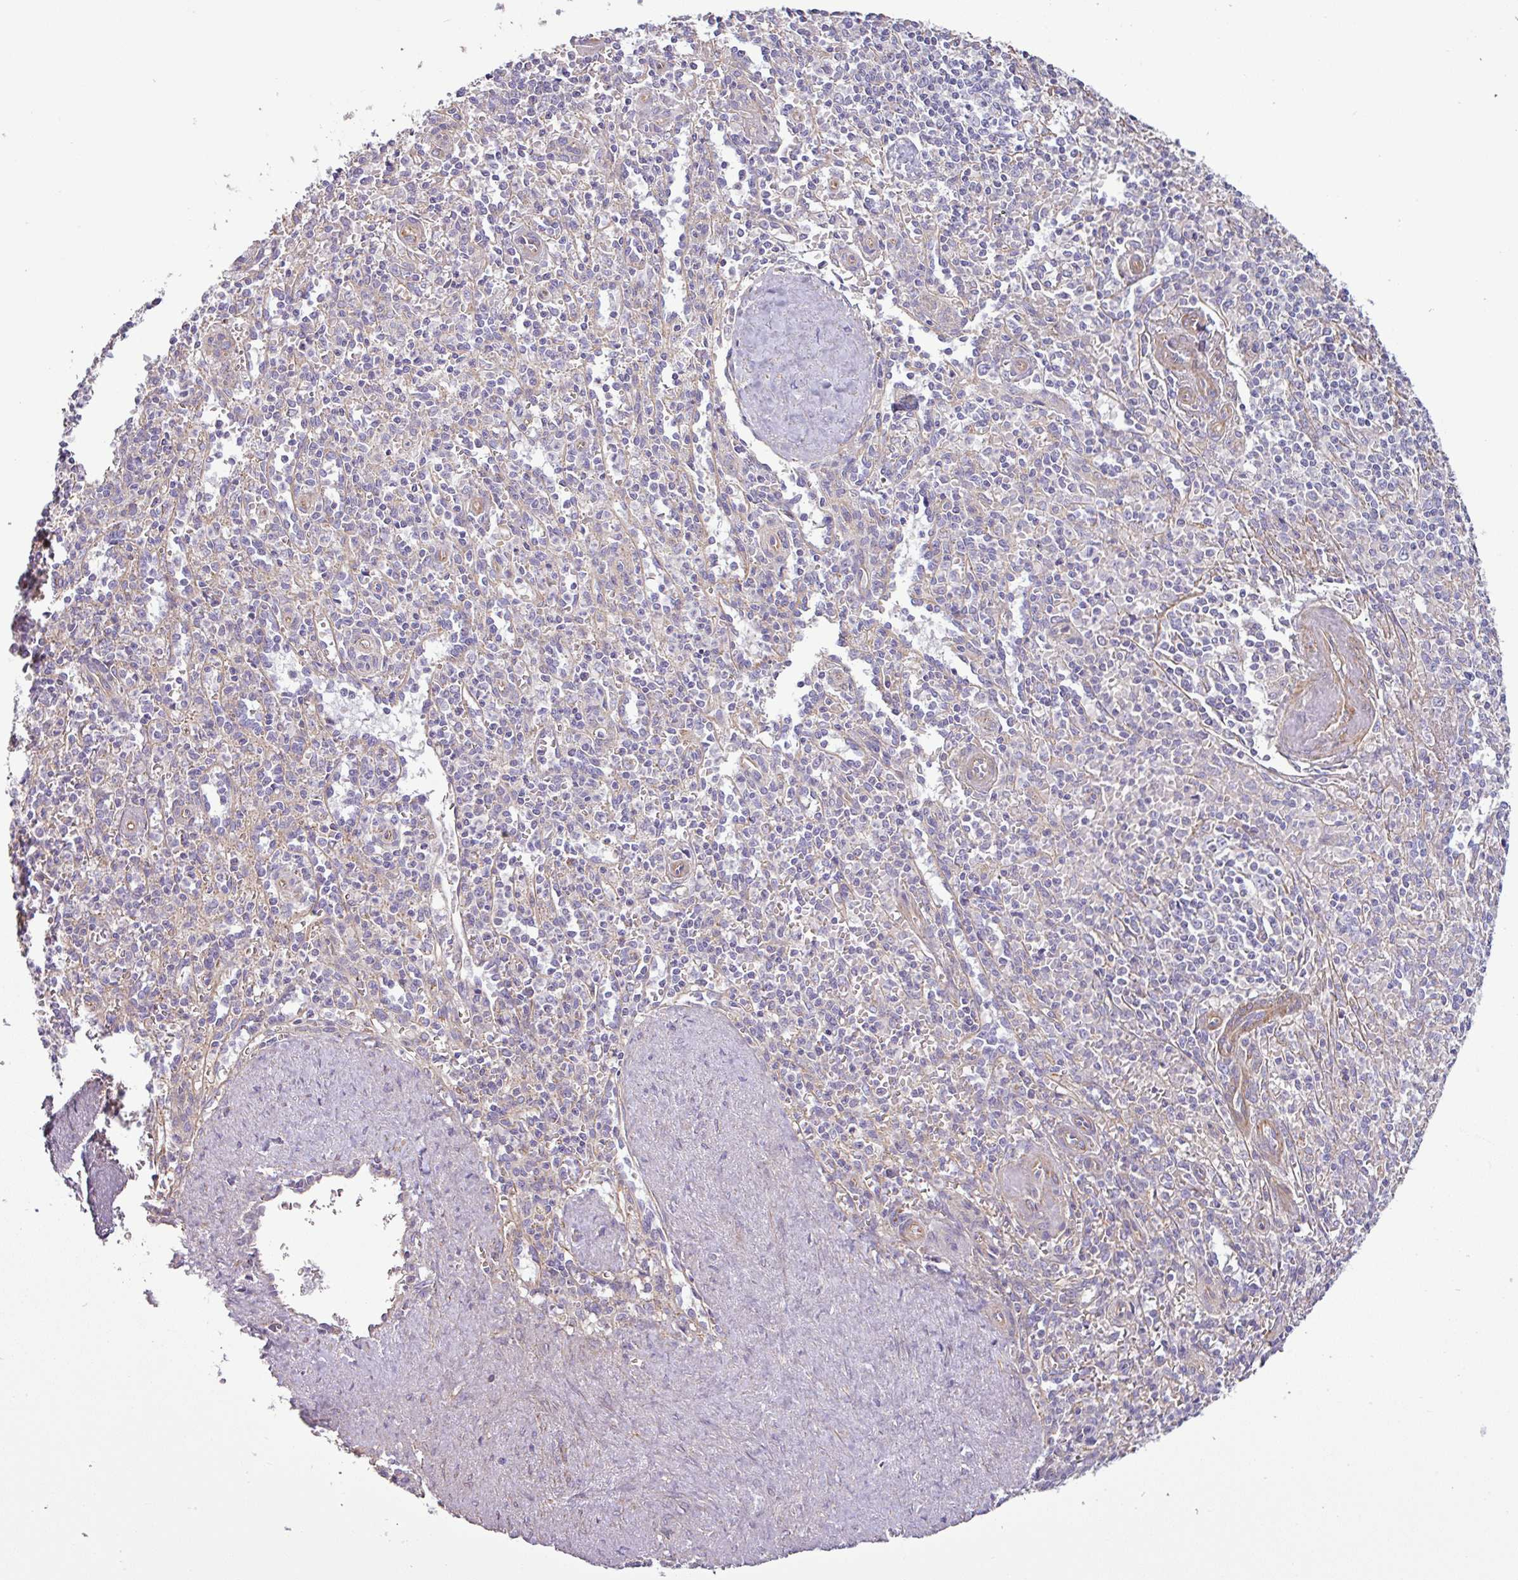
{"staining": {"intensity": "negative", "quantity": "none", "location": "none"}, "tissue": "spleen", "cell_type": "Cells in red pulp", "image_type": "normal", "snomed": [{"axis": "morphology", "description": "Normal tissue, NOS"}, {"axis": "topography", "description": "Spleen"}], "caption": "Spleen stained for a protein using IHC reveals no staining cells in red pulp.", "gene": "BTN2A2", "patient": {"sex": "female", "age": 70}}